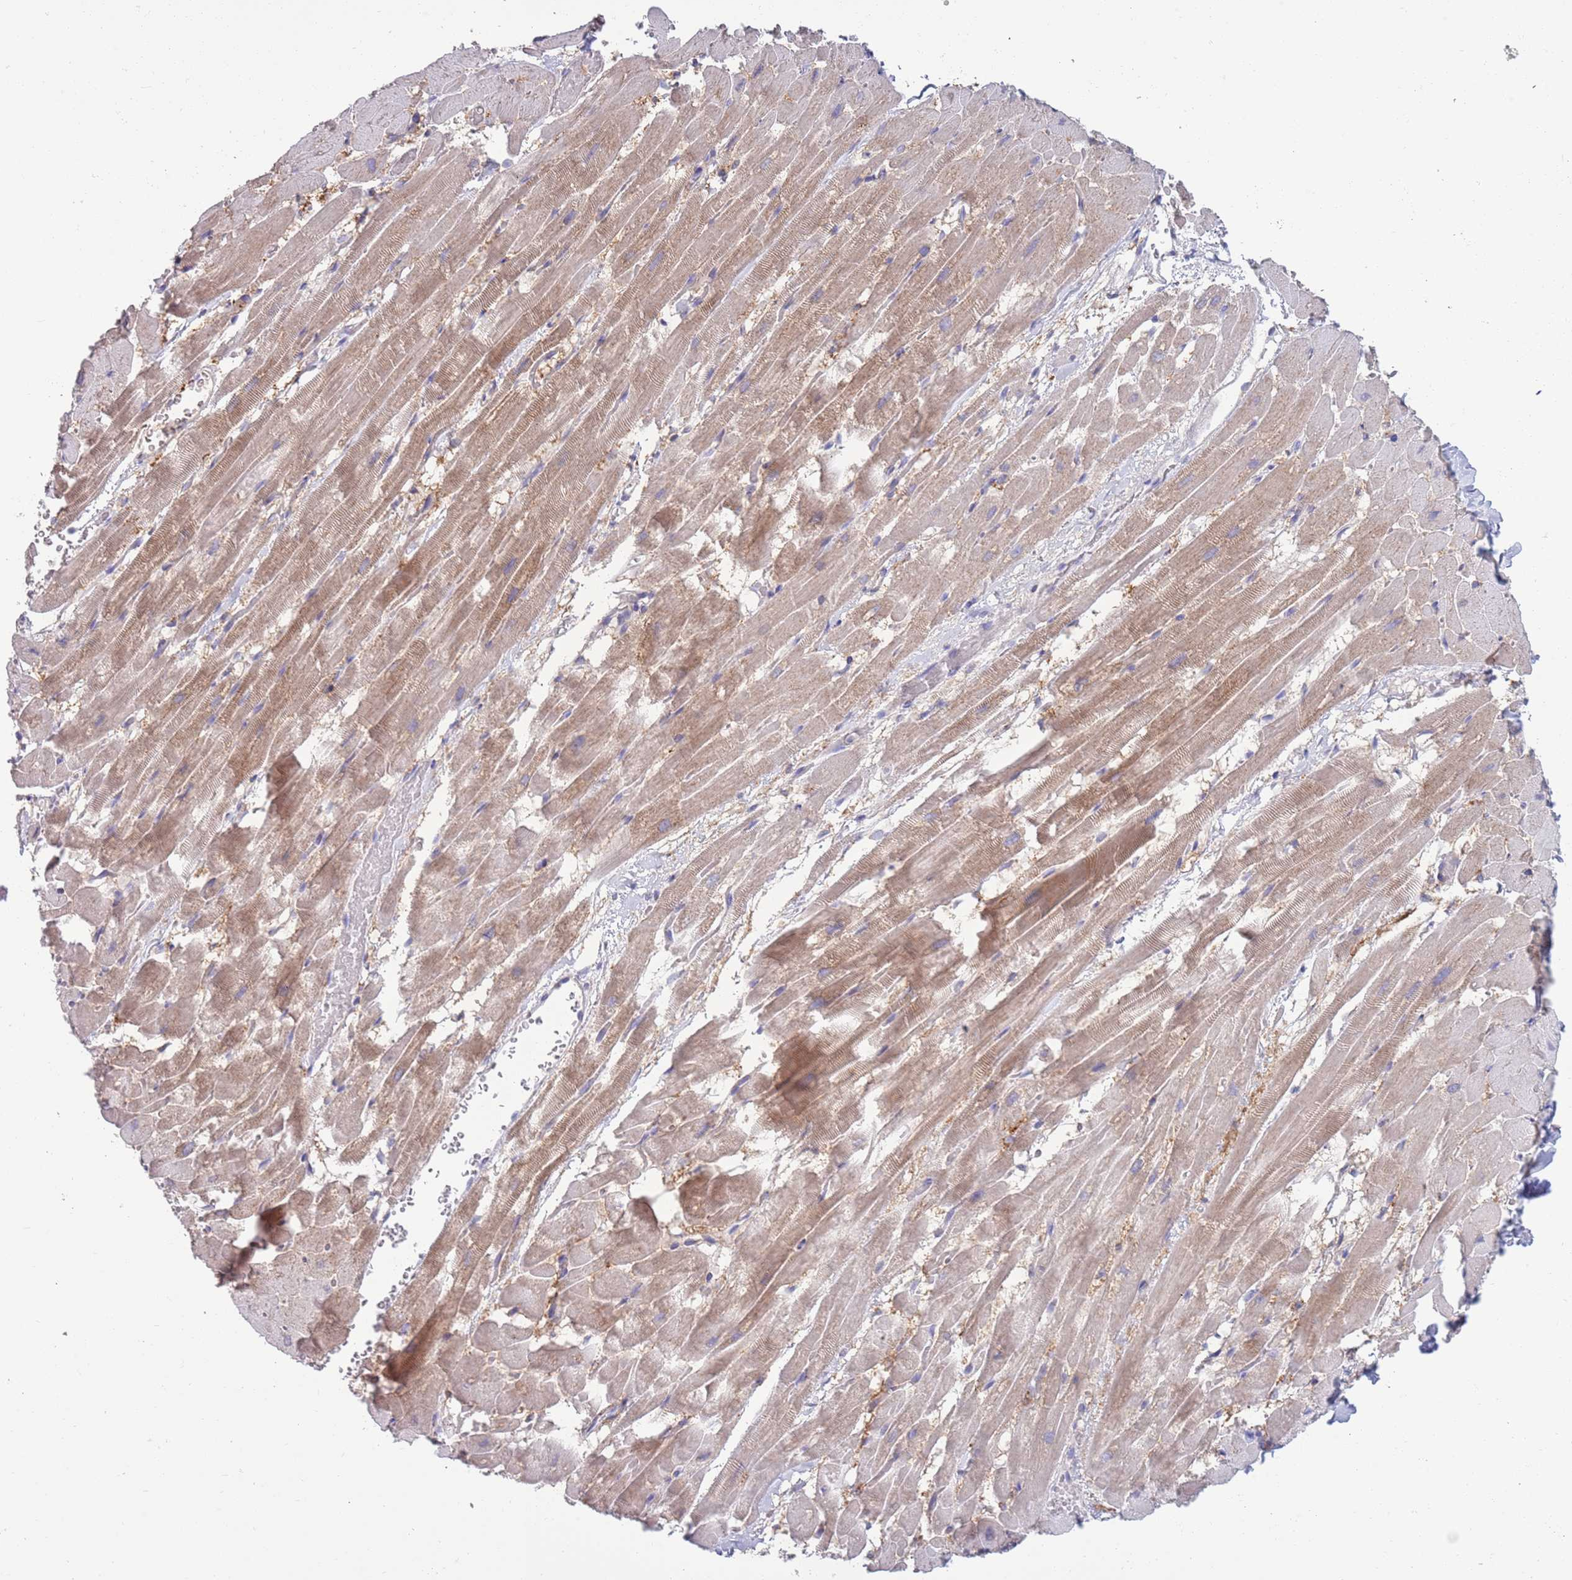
{"staining": {"intensity": "moderate", "quantity": ">75%", "location": "cytoplasmic/membranous"}, "tissue": "heart muscle", "cell_type": "Cardiomyocytes", "image_type": "normal", "snomed": [{"axis": "morphology", "description": "Normal tissue, NOS"}, {"axis": "topography", "description": "Heart"}], "caption": "Brown immunohistochemical staining in normal heart muscle displays moderate cytoplasmic/membranous positivity in about >75% of cardiomyocytes.", "gene": "ACSBG1", "patient": {"sex": "male", "age": 37}}